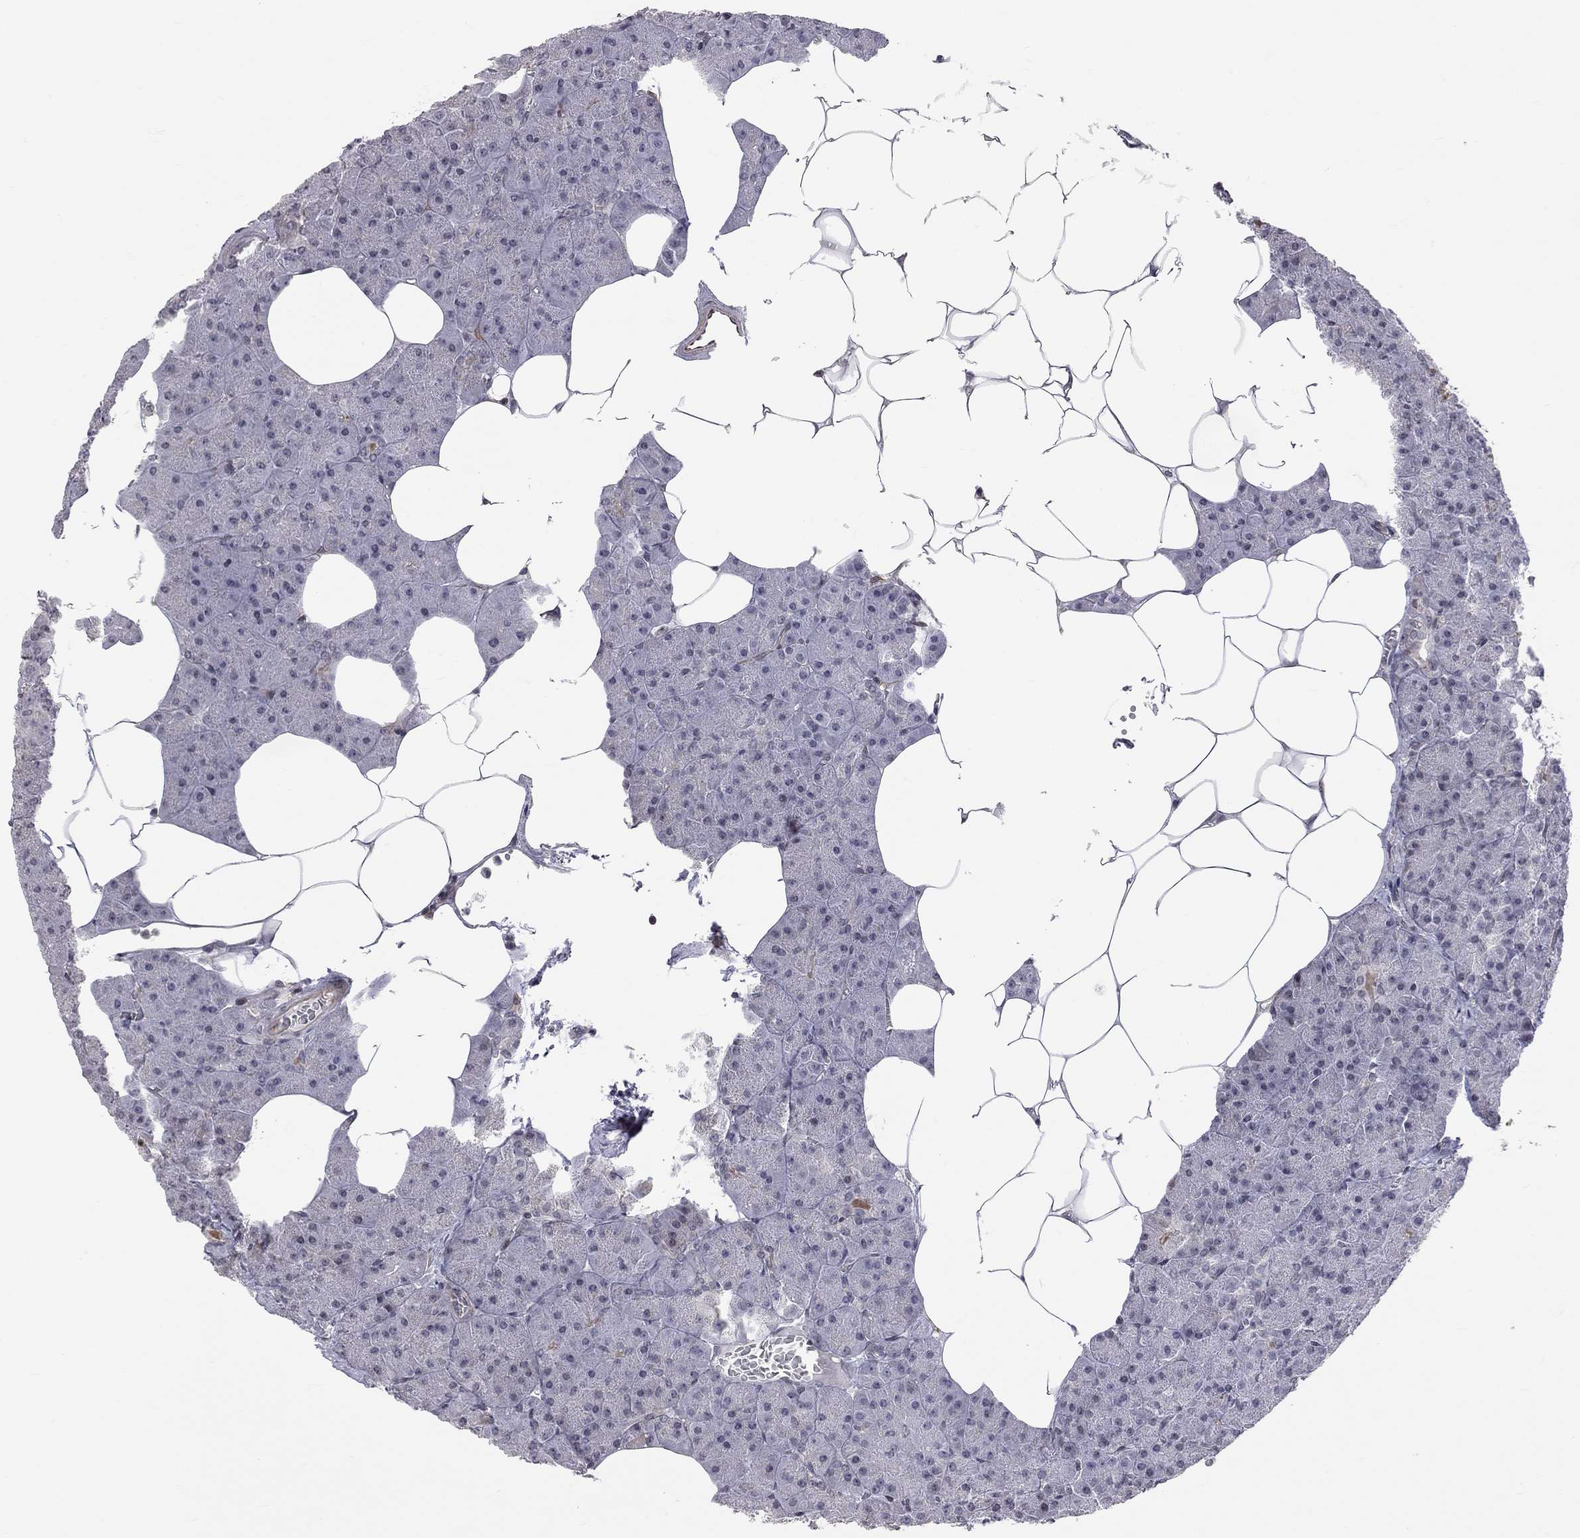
{"staining": {"intensity": "negative", "quantity": "none", "location": "none"}, "tissue": "pancreas", "cell_type": "Exocrine glandular cells", "image_type": "normal", "snomed": [{"axis": "morphology", "description": "Normal tissue, NOS"}, {"axis": "topography", "description": "Pancreas"}], "caption": "Micrograph shows no protein expression in exocrine glandular cells of unremarkable pancreas.", "gene": "MTNR1B", "patient": {"sex": "male", "age": 61}}